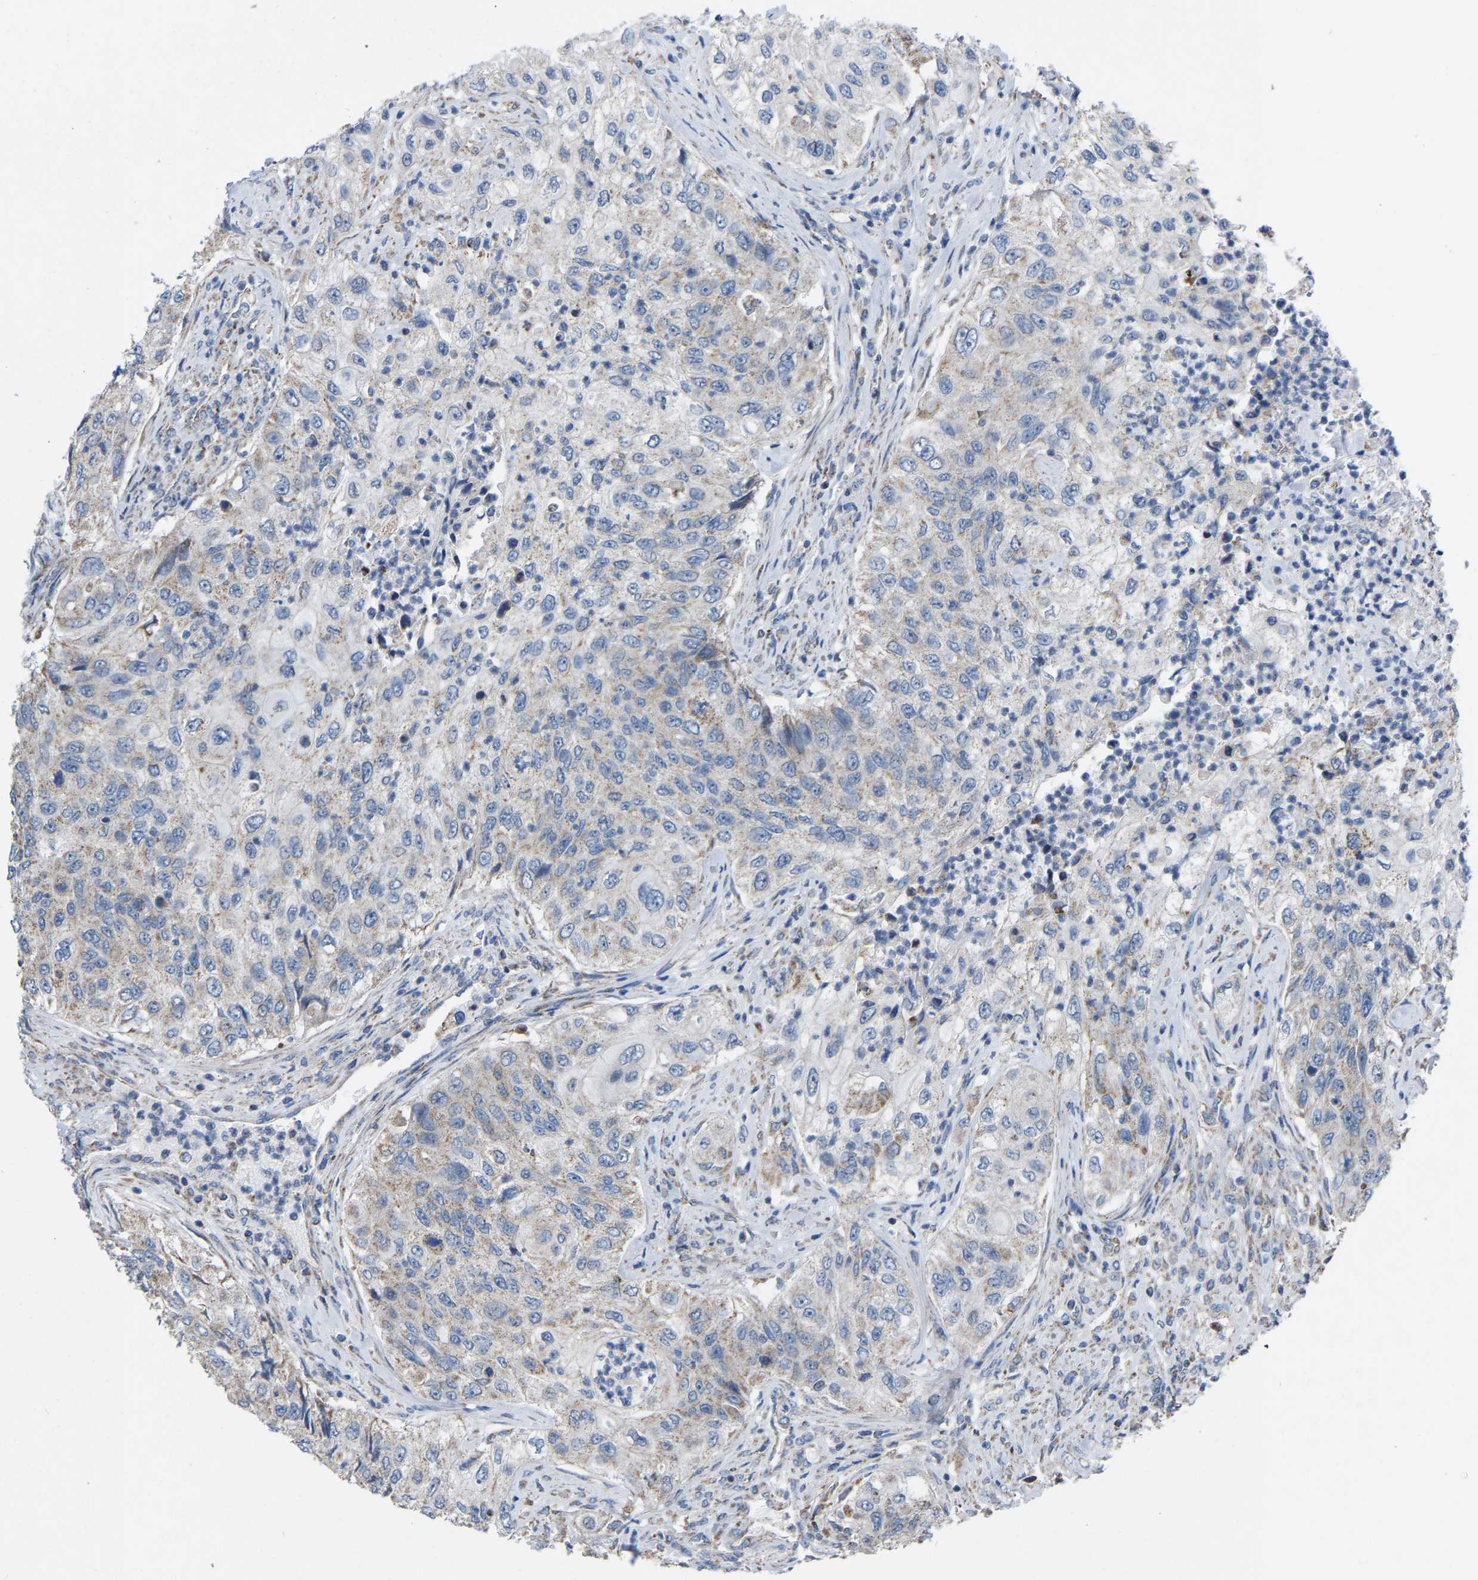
{"staining": {"intensity": "weak", "quantity": "<25%", "location": "cytoplasmic/membranous"}, "tissue": "urothelial cancer", "cell_type": "Tumor cells", "image_type": "cancer", "snomed": [{"axis": "morphology", "description": "Urothelial carcinoma, High grade"}, {"axis": "topography", "description": "Urinary bladder"}], "caption": "Immunohistochemistry photomicrograph of human urothelial cancer stained for a protein (brown), which reveals no staining in tumor cells.", "gene": "BCL10", "patient": {"sex": "female", "age": 60}}